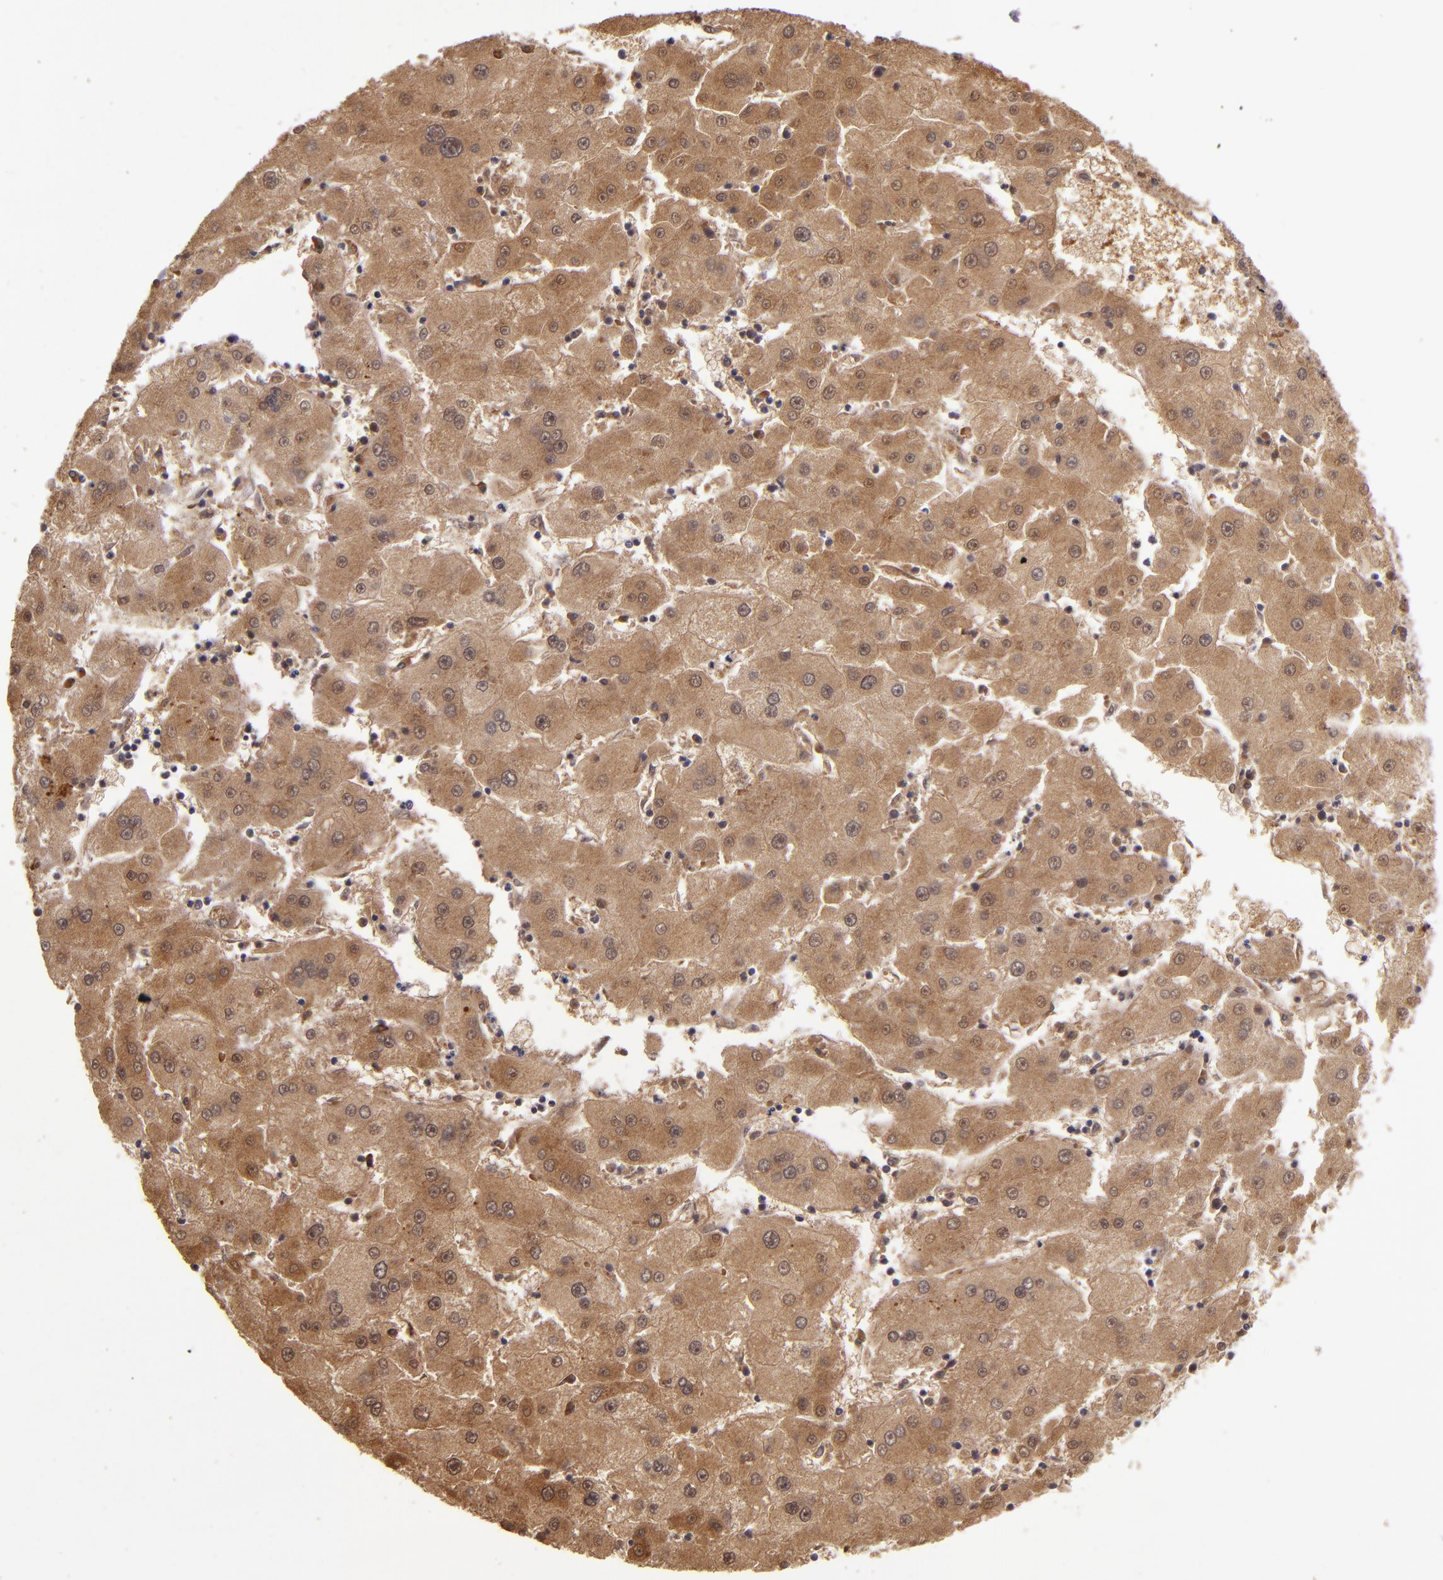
{"staining": {"intensity": "moderate", "quantity": ">75%", "location": "cytoplasmic/membranous"}, "tissue": "liver cancer", "cell_type": "Tumor cells", "image_type": "cancer", "snomed": [{"axis": "morphology", "description": "Carcinoma, Hepatocellular, NOS"}, {"axis": "topography", "description": "Liver"}], "caption": "Tumor cells show medium levels of moderate cytoplasmic/membranous staining in approximately >75% of cells in human hepatocellular carcinoma (liver).", "gene": "FHIT", "patient": {"sex": "male", "age": 72}}